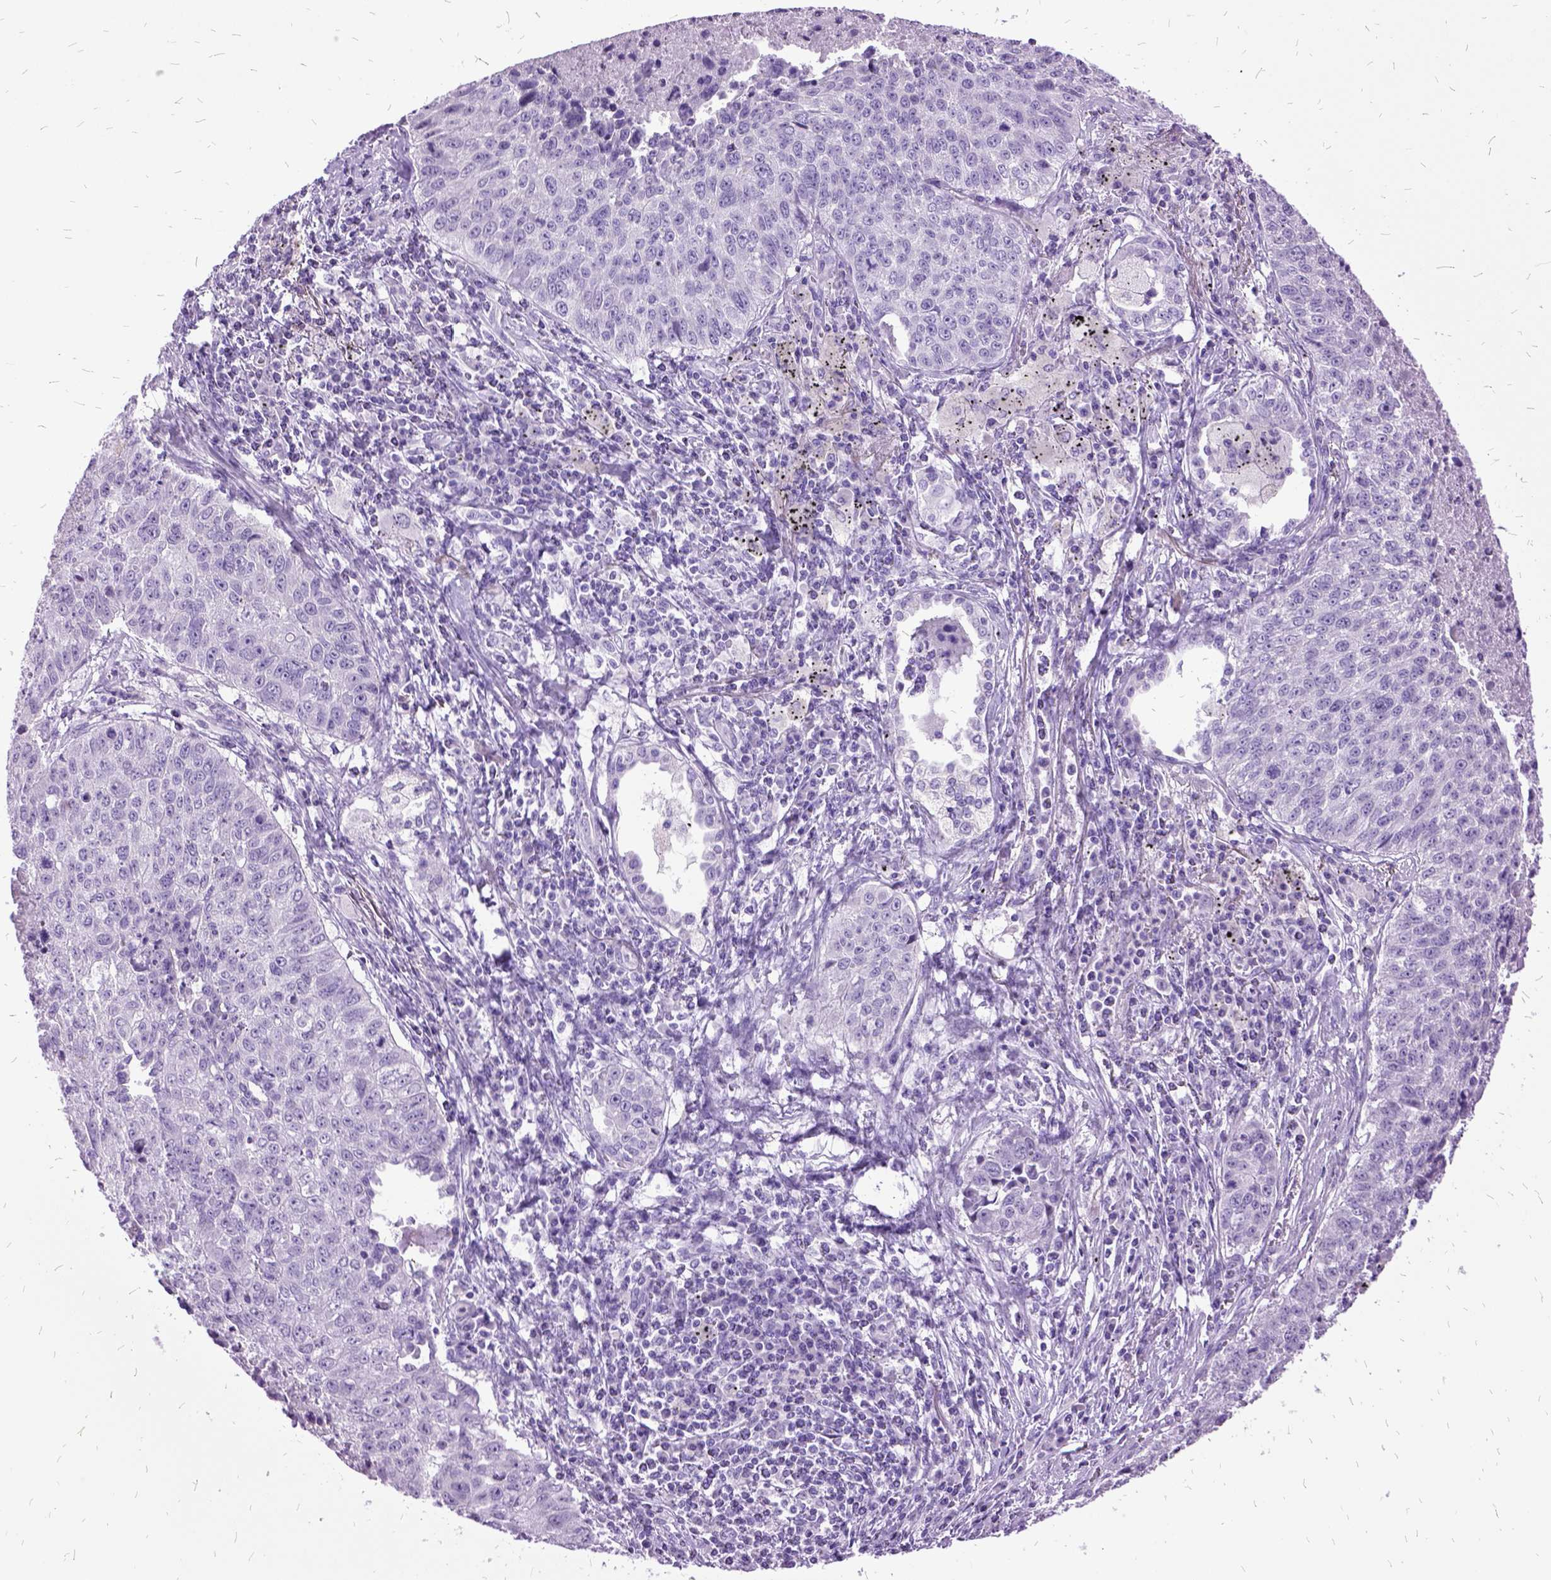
{"staining": {"intensity": "negative", "quantity": "none", "location": "none"}, "tissue": "lung cancer", "cell_type": "Tumor cells", "image_type": "cancer", "snomed": [{"axis": "morphology", "description": "Normal morphology"}, {"axis": "morphology", "description": "Aneuploidy"}, {"axis": "morphology", "description": "Squamous cell carcinoma, NOS"}, {"axis": "topography", "description": "Lymph node"}, {"axis": "topography", "description": "Lung"}], "caption": "Tumor cells show no significant expression in lung cancer.", "gene": "MME", "patient": {"sex": "female", "age": 76}}